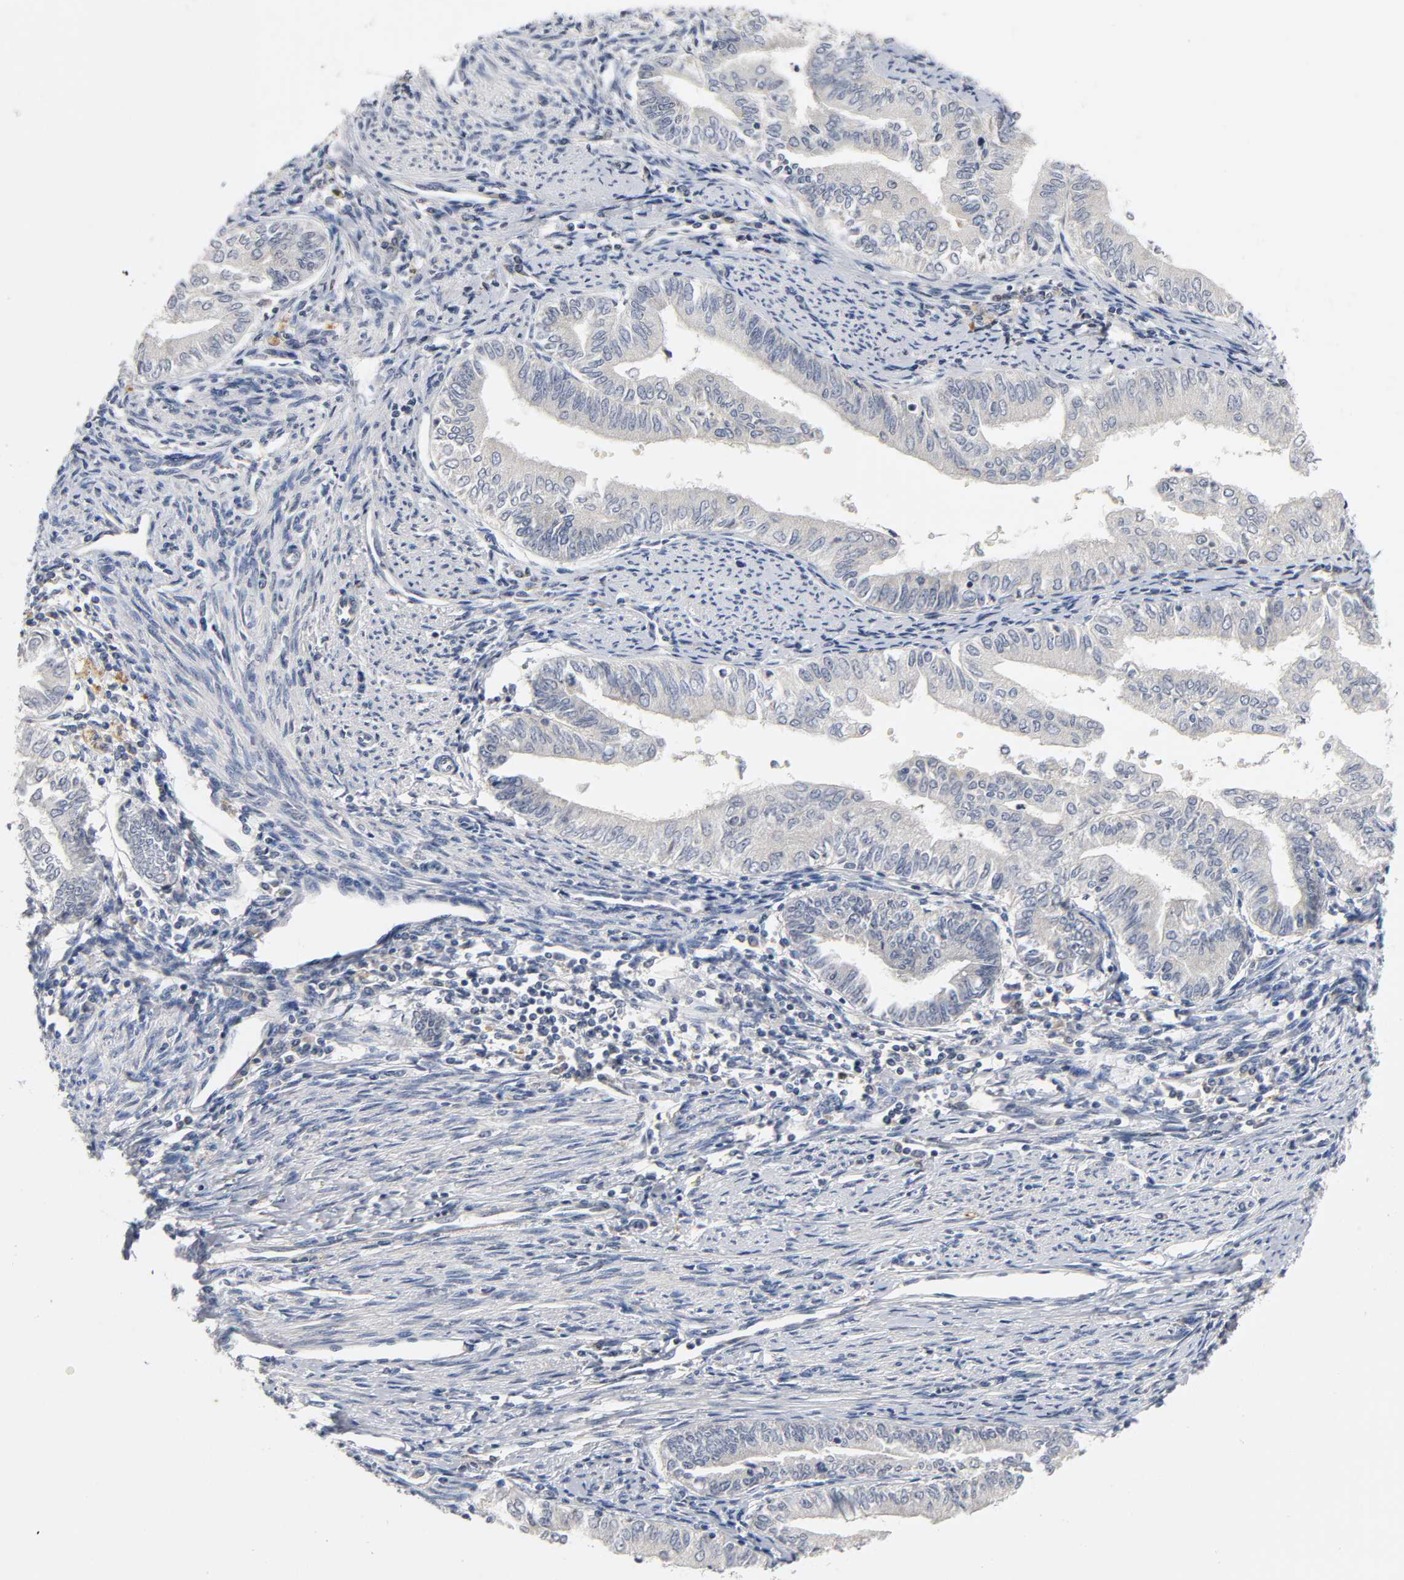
{"staining": {"intensity": "negative", "quantity": "none", "location": "none"}, "tissue": "endometrial cancer", "cell_type": "Tumor cells", "image_type": "cancer", "snomed": [{"axis": "morphology", "description": "Adenocarcinoma, NOS"}, {"axis": "topography", "description": "Endometrium"}], "caption": "Immunohistochemistry (IHC) image of human endometrial cancer (adenocarcinoma) stained for a protein (brown), which reveals no staining in tumor cells.", "gene": "NRP1", "patient": {"sex": "female", "age": 66}}